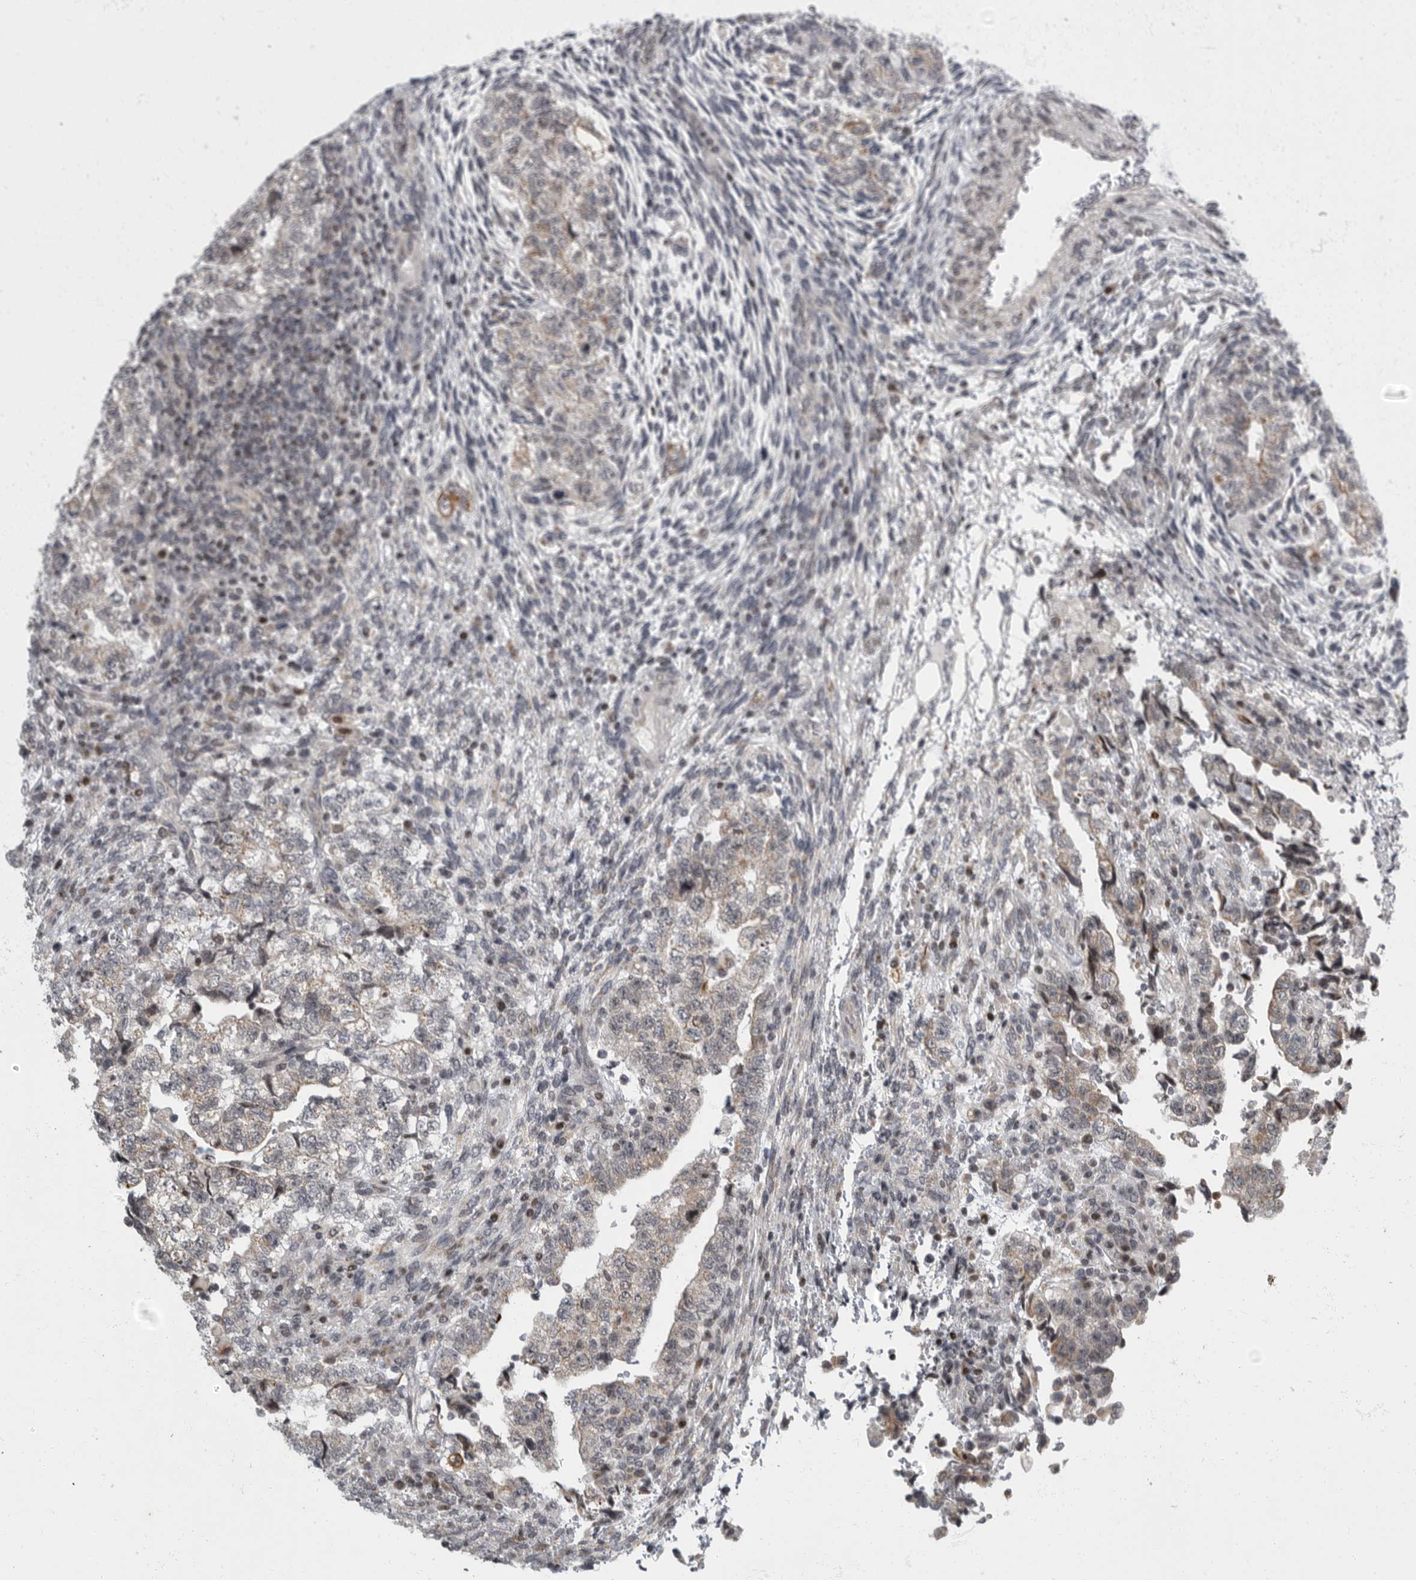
{"staining": {"intensity": "weak", "quantity": "<25%", "location": "cytoplasmic/membranous"}, "tissue": "testis cancer", "cell_type": "Tumor cells", "image_type": "cancer", "snomed": [{"axis": "morphology", "description": "Normal tissue, NOS"}, {"axis": "morphology", "description": "Carcinoma, Embryonal, NOS"}, {"axis": "topography", "description": "Testis"}], "caption": "There is no significant positivity in tumor cells of testis embryonal carcinoma.", "gene": "EVI5", "patient": {"sex": "male", "age": 36}}